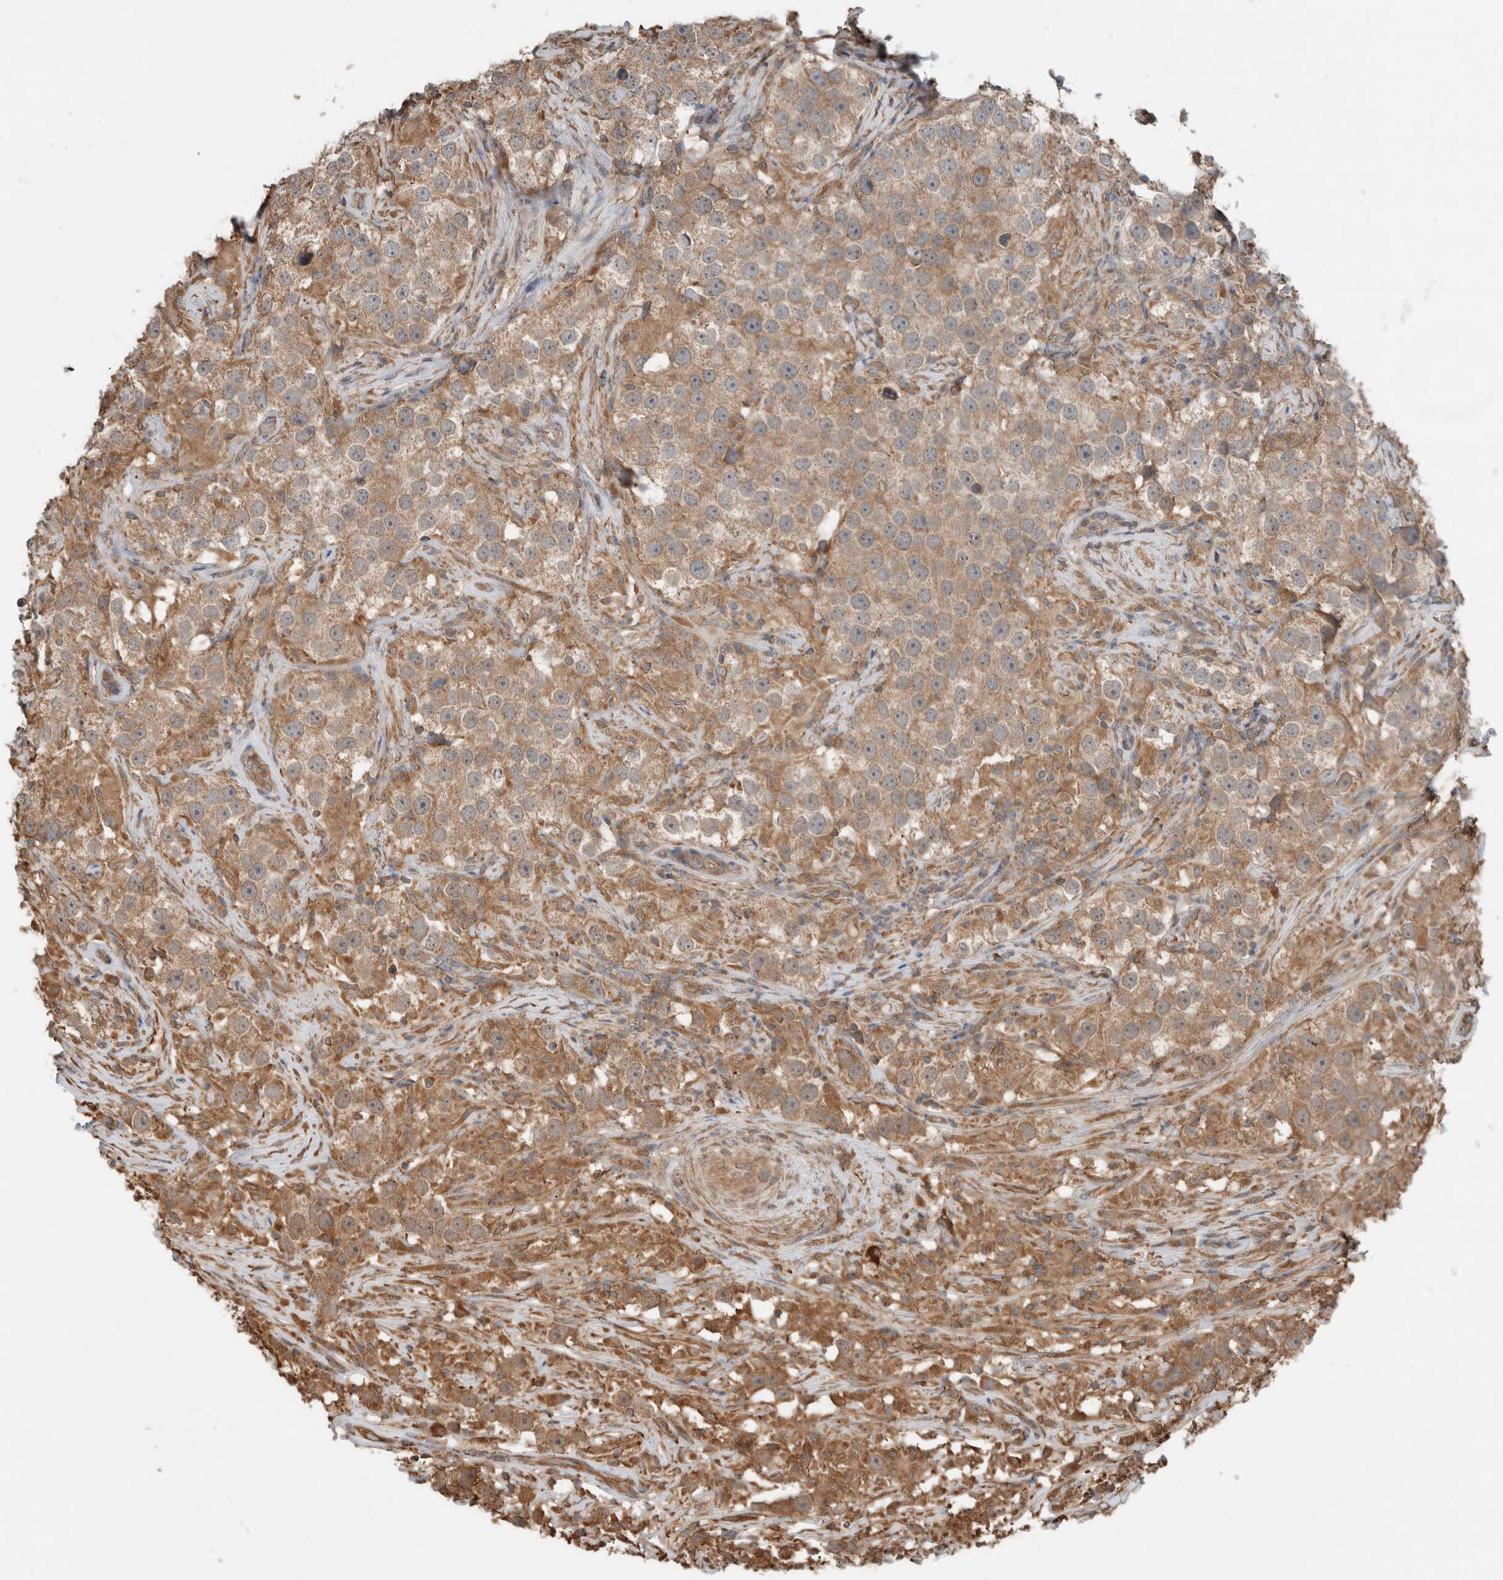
{"staining": {"intensity": "moderate", "quantity": ">75%", "location": "cytoplasmic/membranous"}, "tissue": "testis cancer", "cell_type": "Tumor cells", "image_type": "cancer", "snomed": [{"axis": "morphology", "description": "Seminoma, NOS"}, {"axis": "topography", "description": "Testis"}], "caption": "The image reveals a brown stain indicating the presence of a protein in the cytoplasmic/membranous of tumor cells in testis seminoma.", "gene": "KLK14", "patient": {"sex": "male", "age": 49}}